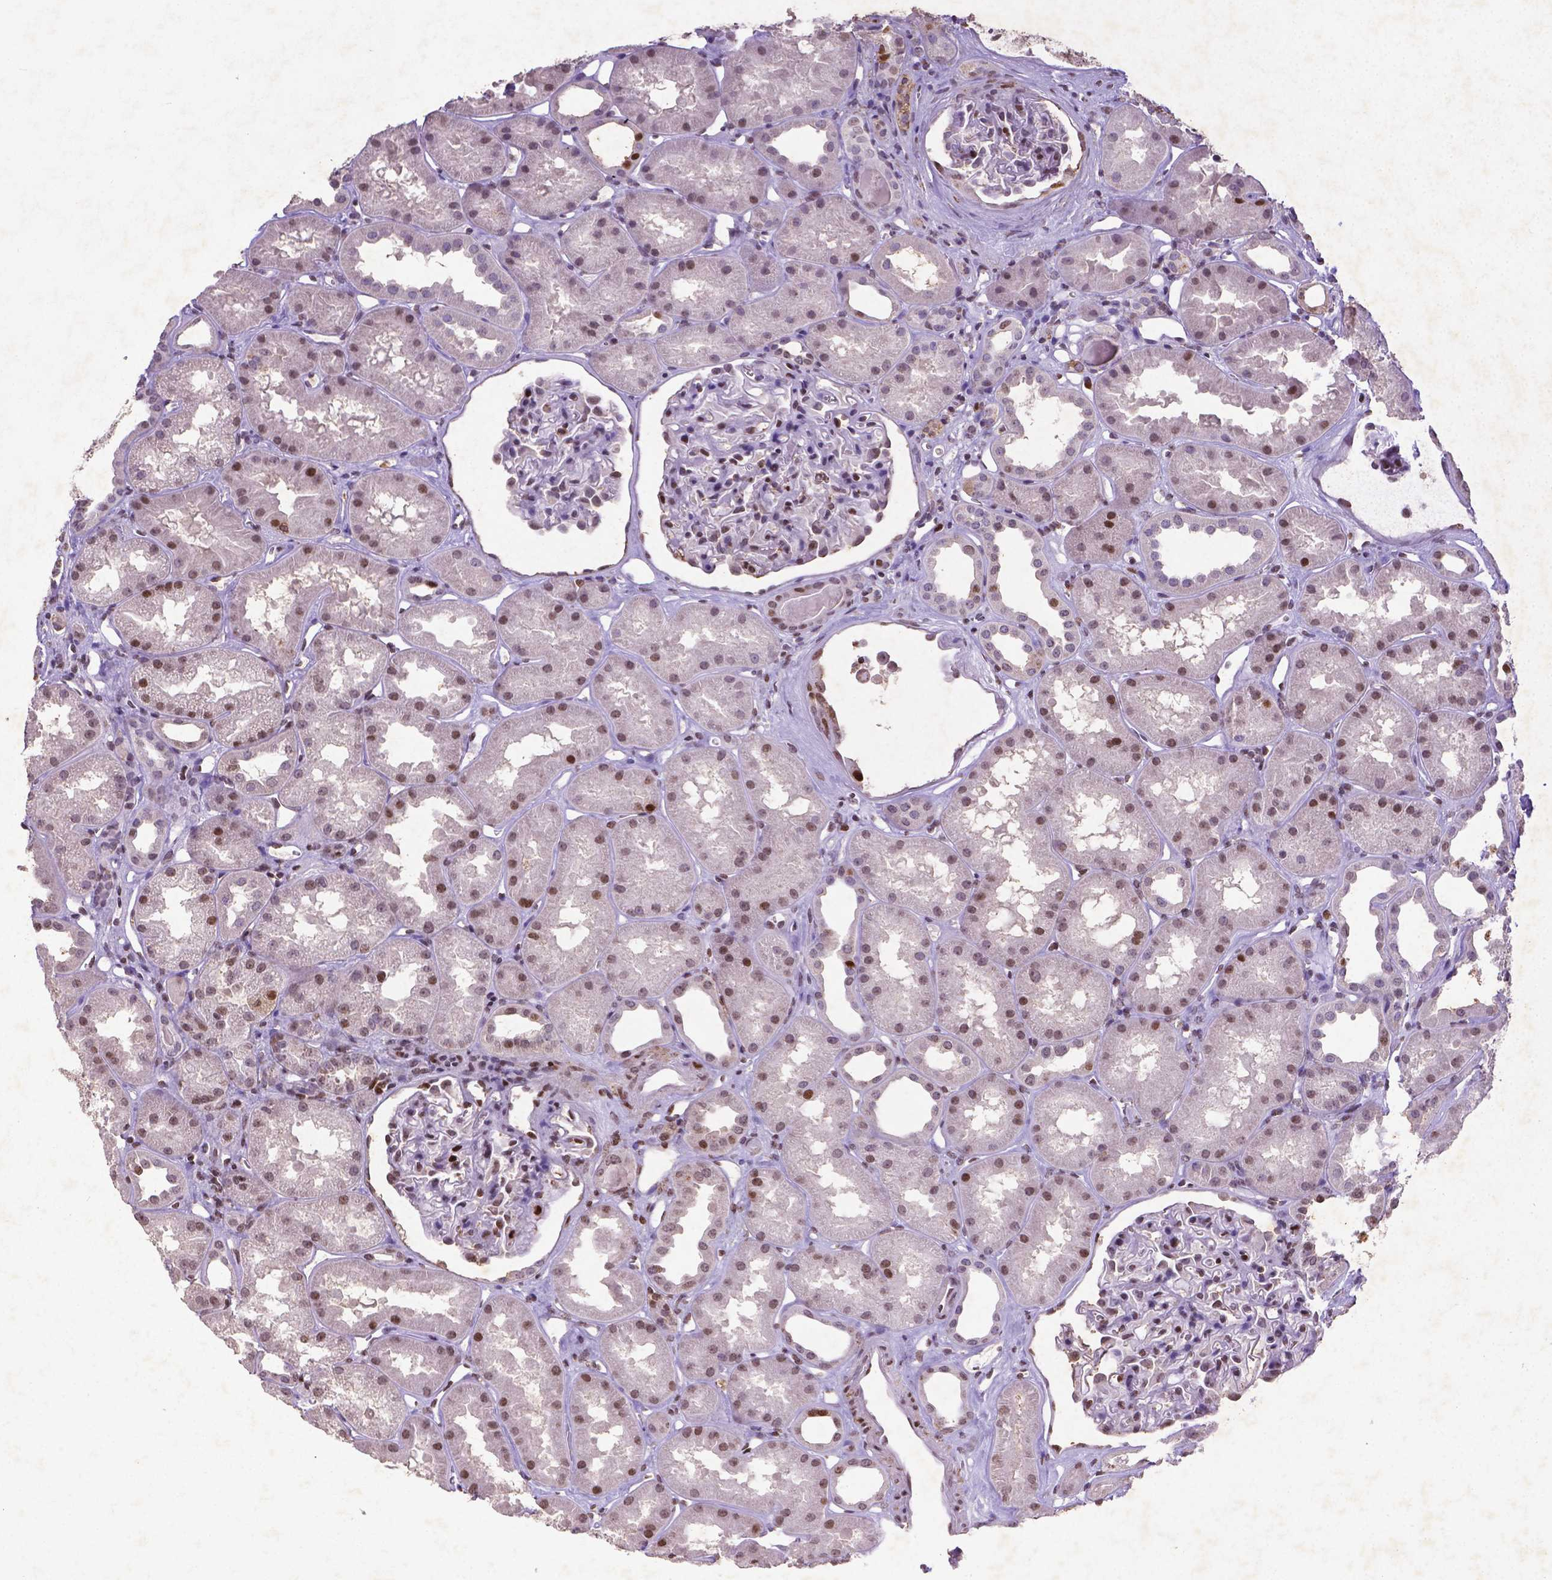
{"staining": {"intensity": "strong", "quantity": "<25%", "location": "nuclear"}, "tissue": "kidney", "cell_type": "Cells in glomeruli", "image_type": "normal", "snomed": [{"axis": "morphology", "description": "Normal tissue, NOS"}, {"axis": "topography", "description": "Kidney"}], "caption": "Immunohistochemical staining of normal kidney displays medium levels of strong nuclear staining in about <25% of cells in glomeruli. (Stains: DAB (3,3'-diaminobenzidine) in brown, nuclei in blue, Microscopy: brightfield microscopy at high magnification).", "gene": "CDKN1A", "patient": {"sex": "male", "age": 61}}